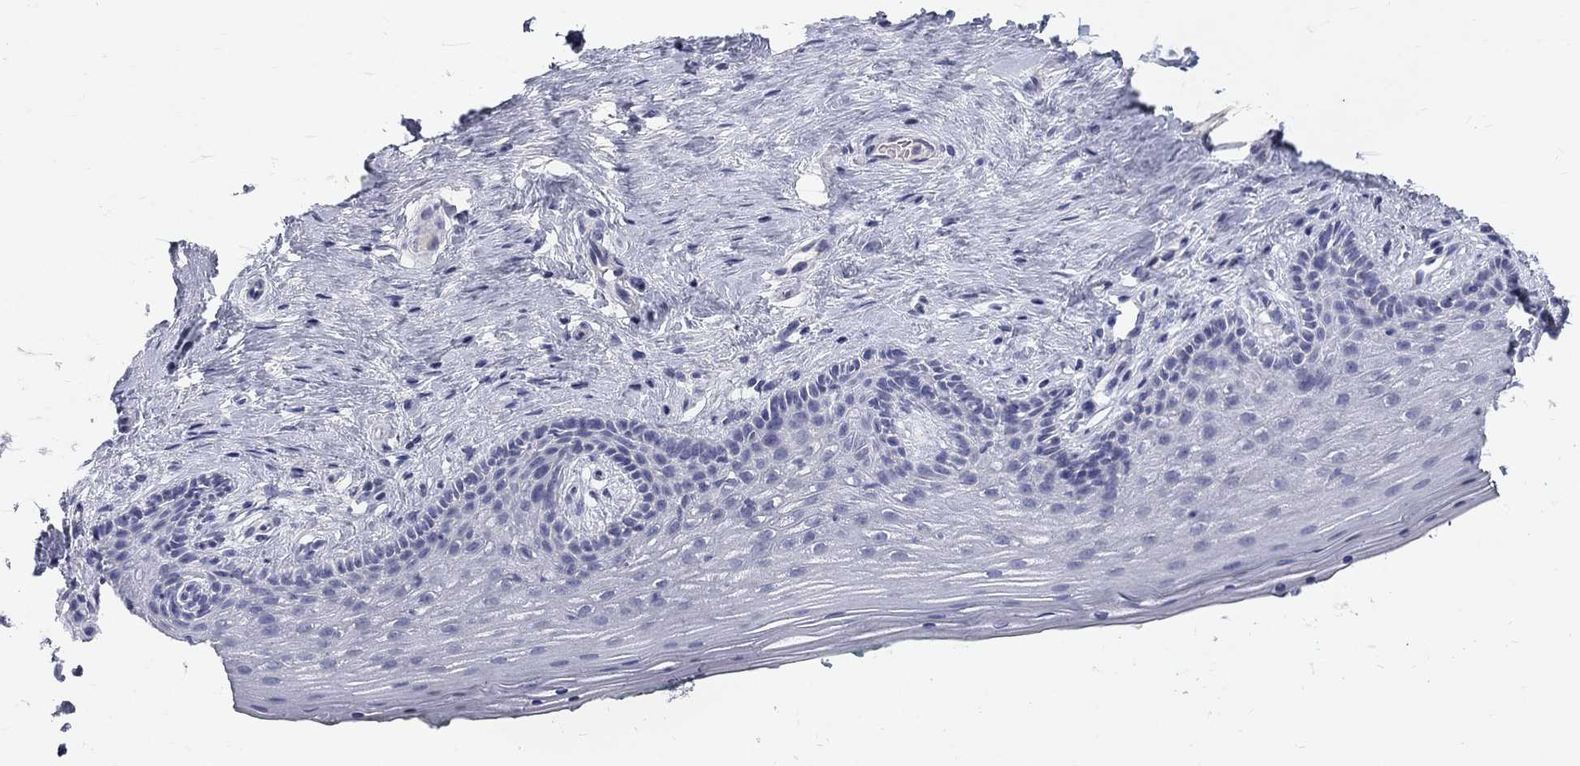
{"staining": {"intensity": "negative", "quantity": "none", "location": "none"}, "tissue": "vagina", "cell_type": "Squamous epithelial cells", "image_type": "normal", "snomed": [{"axis": "morphology", "description": "Normal tissue, NOS"}, {"axis": "topography", "description": "Vagina"}], "caption": "Immunohistochemistry (IHC) photomicrograph of unremarkable human vagina stained for a protein (brown), which displays no staining in squamous epithelial cells.", "gene": "PTH1R", "patient": {"sex": "female", "age": 45}}